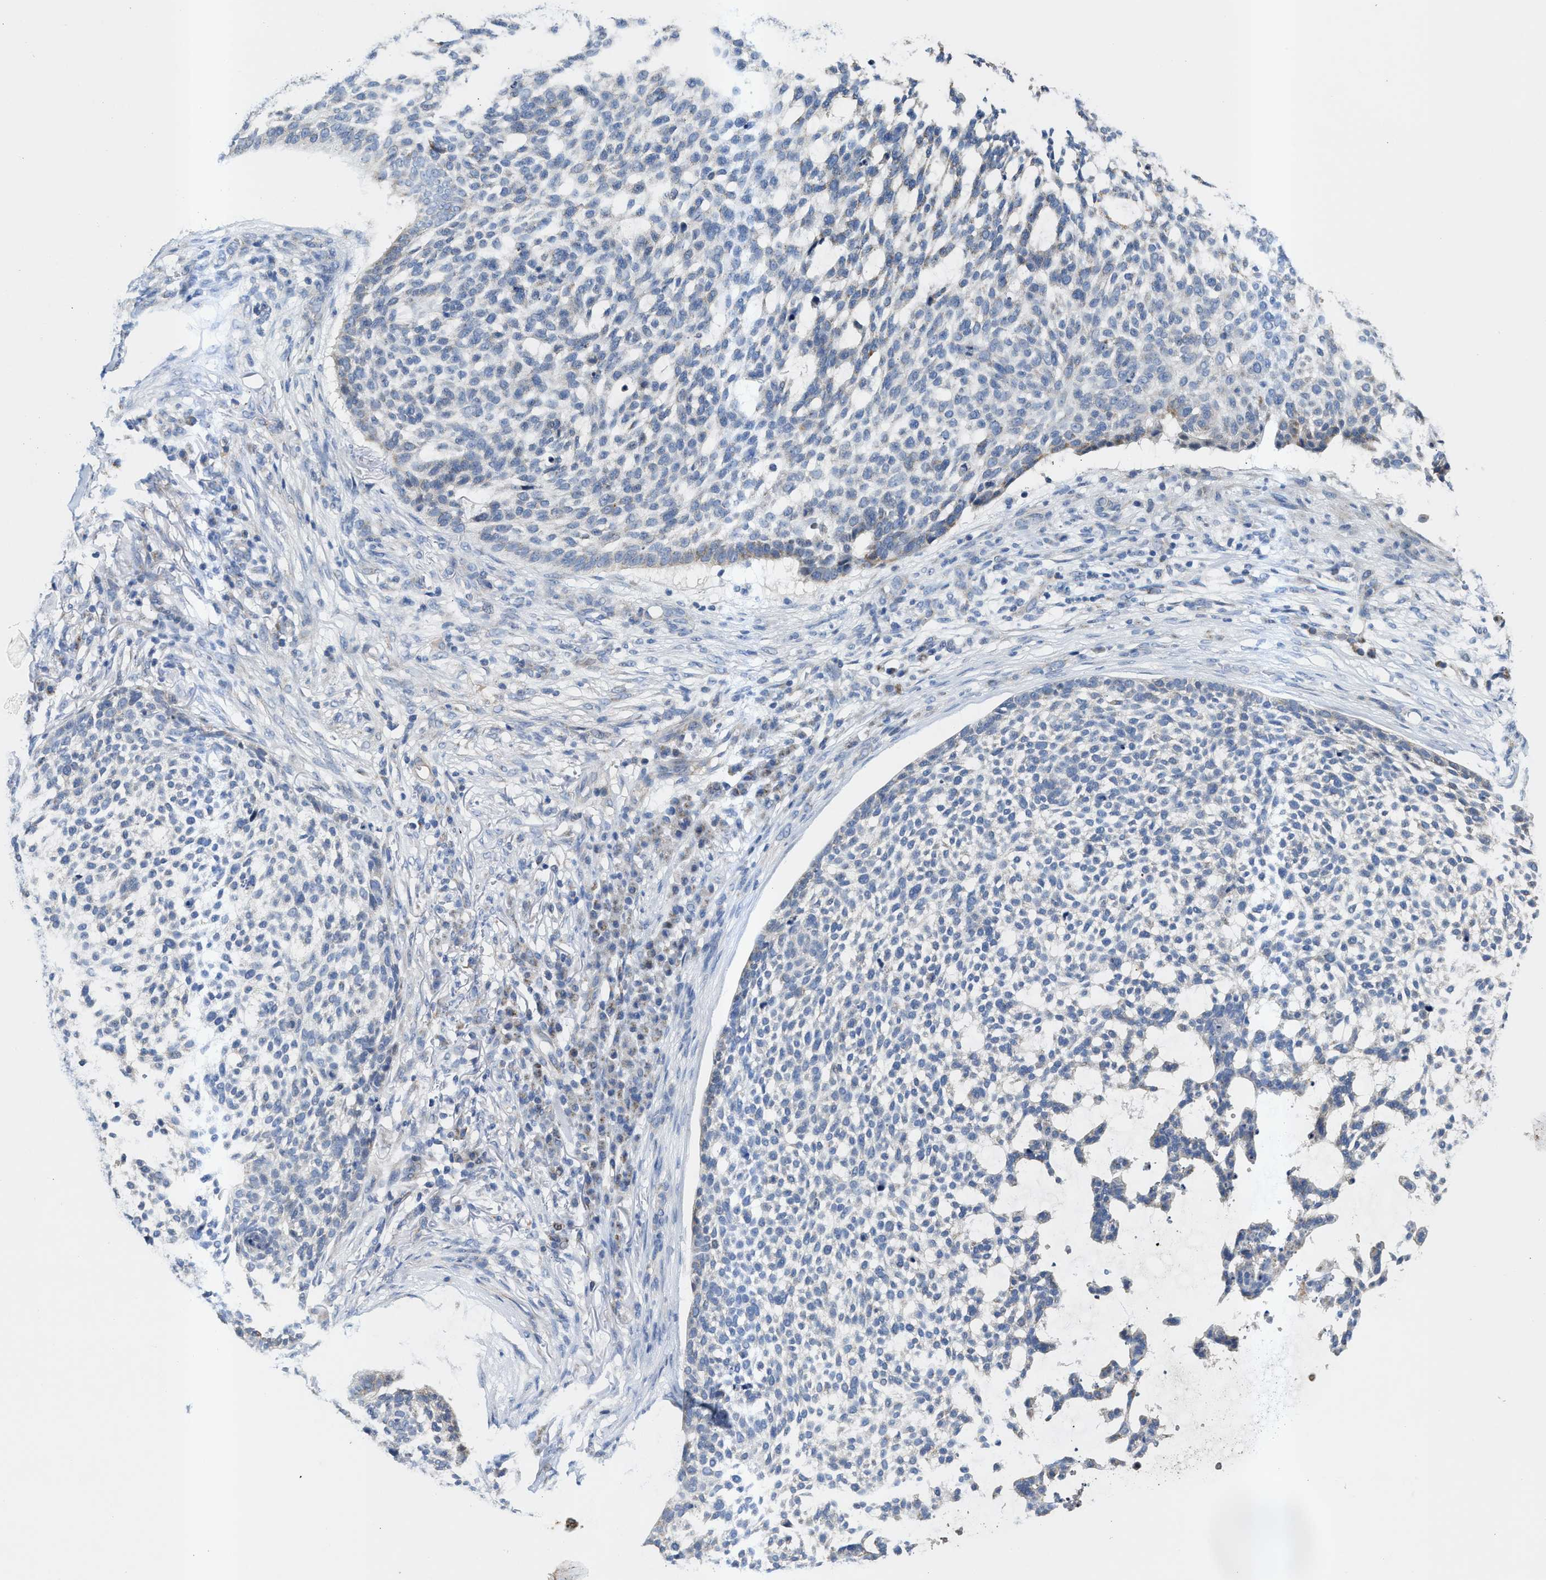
{"staining": {"intensity": "negative", "quantity": "none", "location": "none"}, "tissue": "skin cancer", "cell_type": "Tumor cells", "image_type": "cancer", "snomed": [{"axis": "morphology", "description": "Basal cell carcinoma"}, {"axis": "topography", "description": "Skin"}], "caption": "A photomicrograph of skin basal cell carcinoma stained for a protein reveals no brown staining in tumor cells.", "gene": "JAG1", "patient": {"sex": "female", "age": 64}}